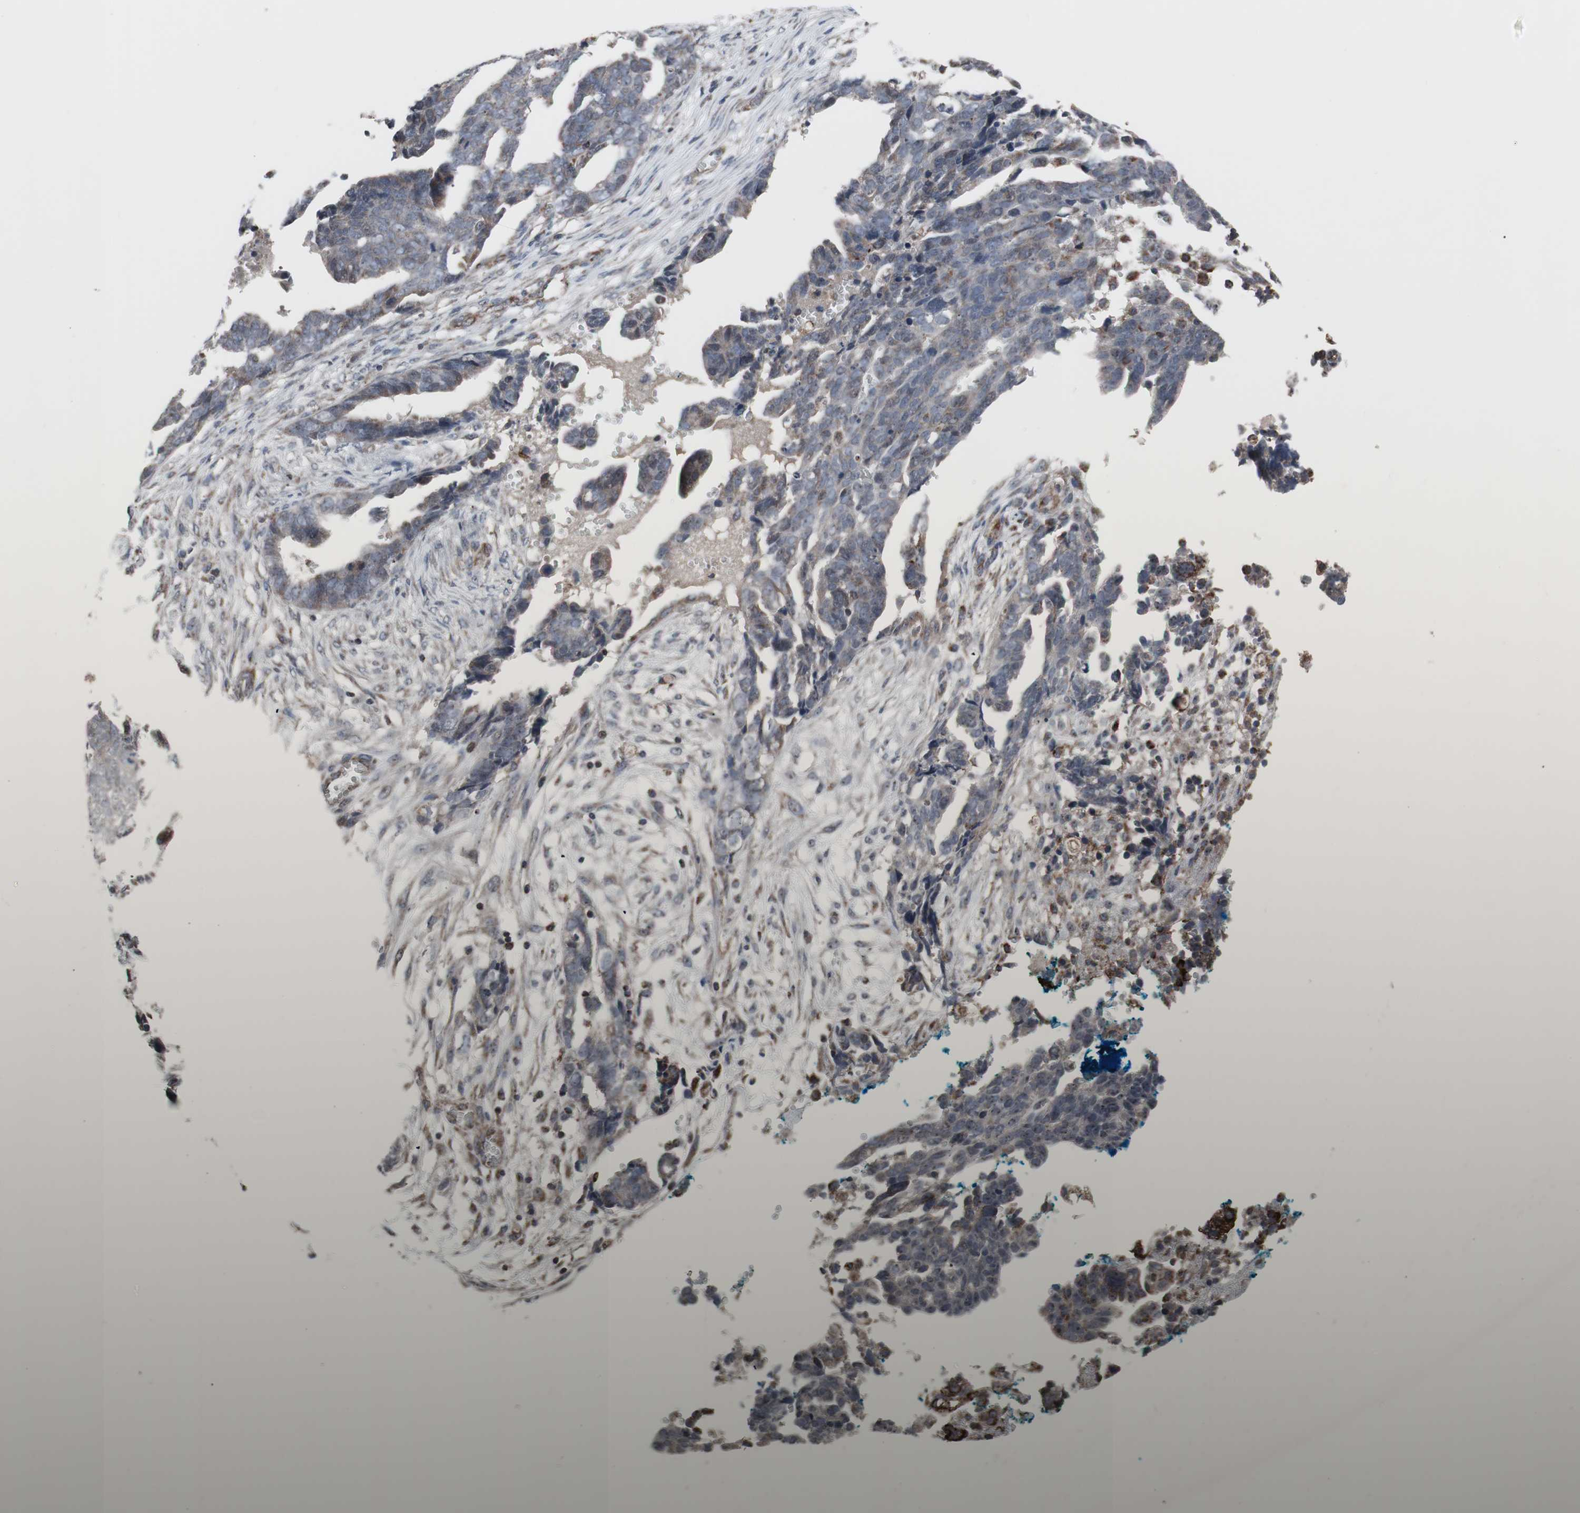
{"staining": {"intensity": "weak", "quantity": ">75%", "location": "cytoplasmic/membranous"}, "tissue": "ovarian cancer", "cell_type": "Tumor cells", "image_type": "cancer", "snomed": [{"axis": "morphology", "description": "Normal tissue, NOS"}, {"axis": "morphology", "description": "Cystadenocarcinoma, serous, NOS"}, {"axis": "topography", "description": "Fallopian tube"}, {"axis": "topography", "description": "Ovary"}], "caption": "Ovarian serous cystadenocarcinoma was stained to show a protein in brown. There is low levels of weak cytoplasmic/membranous staining in about >75% of tumor cells.", "gene": "CPT1A", "patient": {"sex": "female", "age": 56}}